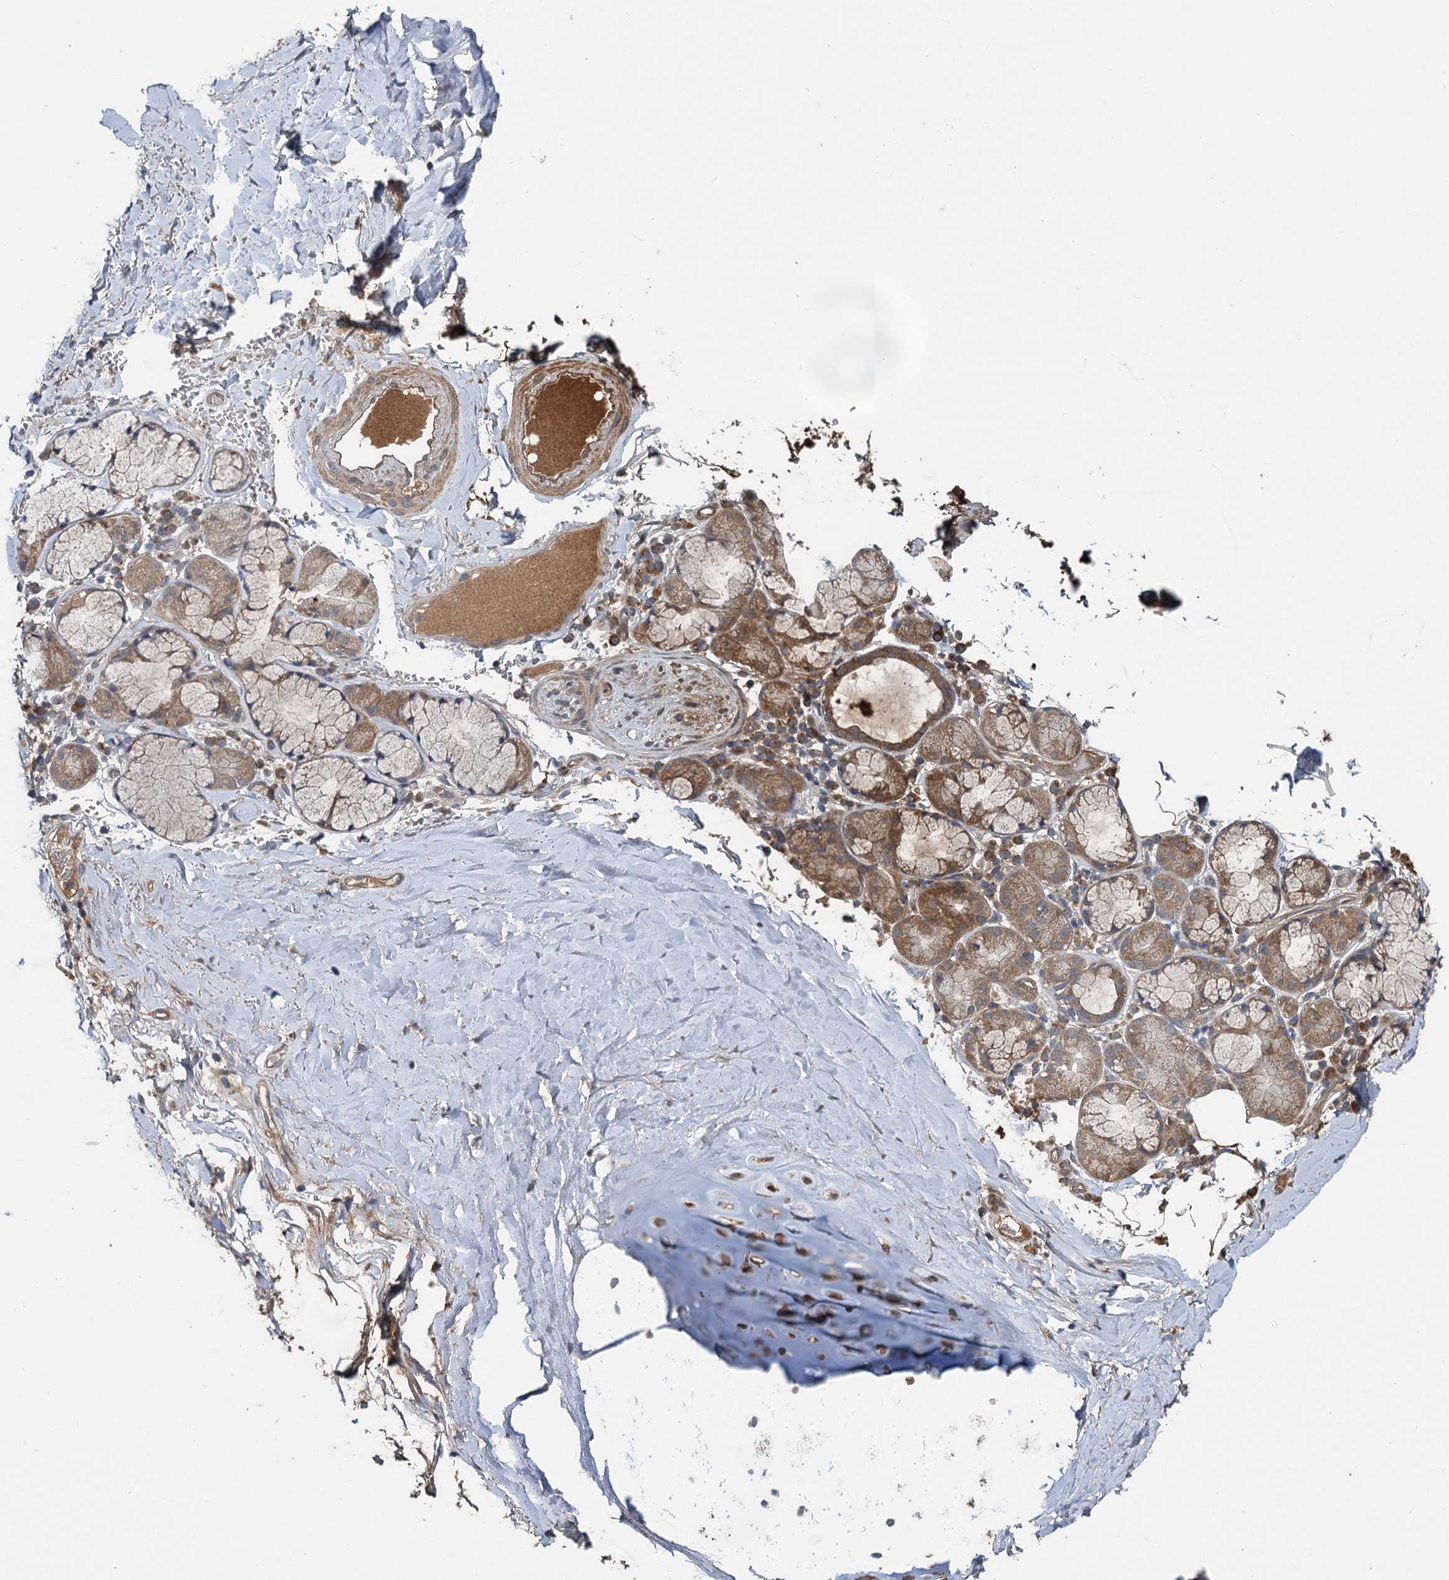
{"staining": {"intensity": "weak", "quantity": "<25%", "location": "cytoplasmic/membranous"}, "tissue": "adipose tissue", "cell_type": "Adipocytes", "image_type": "normal", "snomed": [{"axis": "morphology", "description": "Normal tissue, NOS"}, {"axis": "topography", "description": "Lymph node"}, {"axis": "topography", "description": "Bronchus"}], "caption": "Protein analysis of benign adipose tissue exhibits no significant staining in adipocytes. Nuclei are stained in blue.", "gene": "SNAP29", "patient": {"sex": "male", "age": 63}}